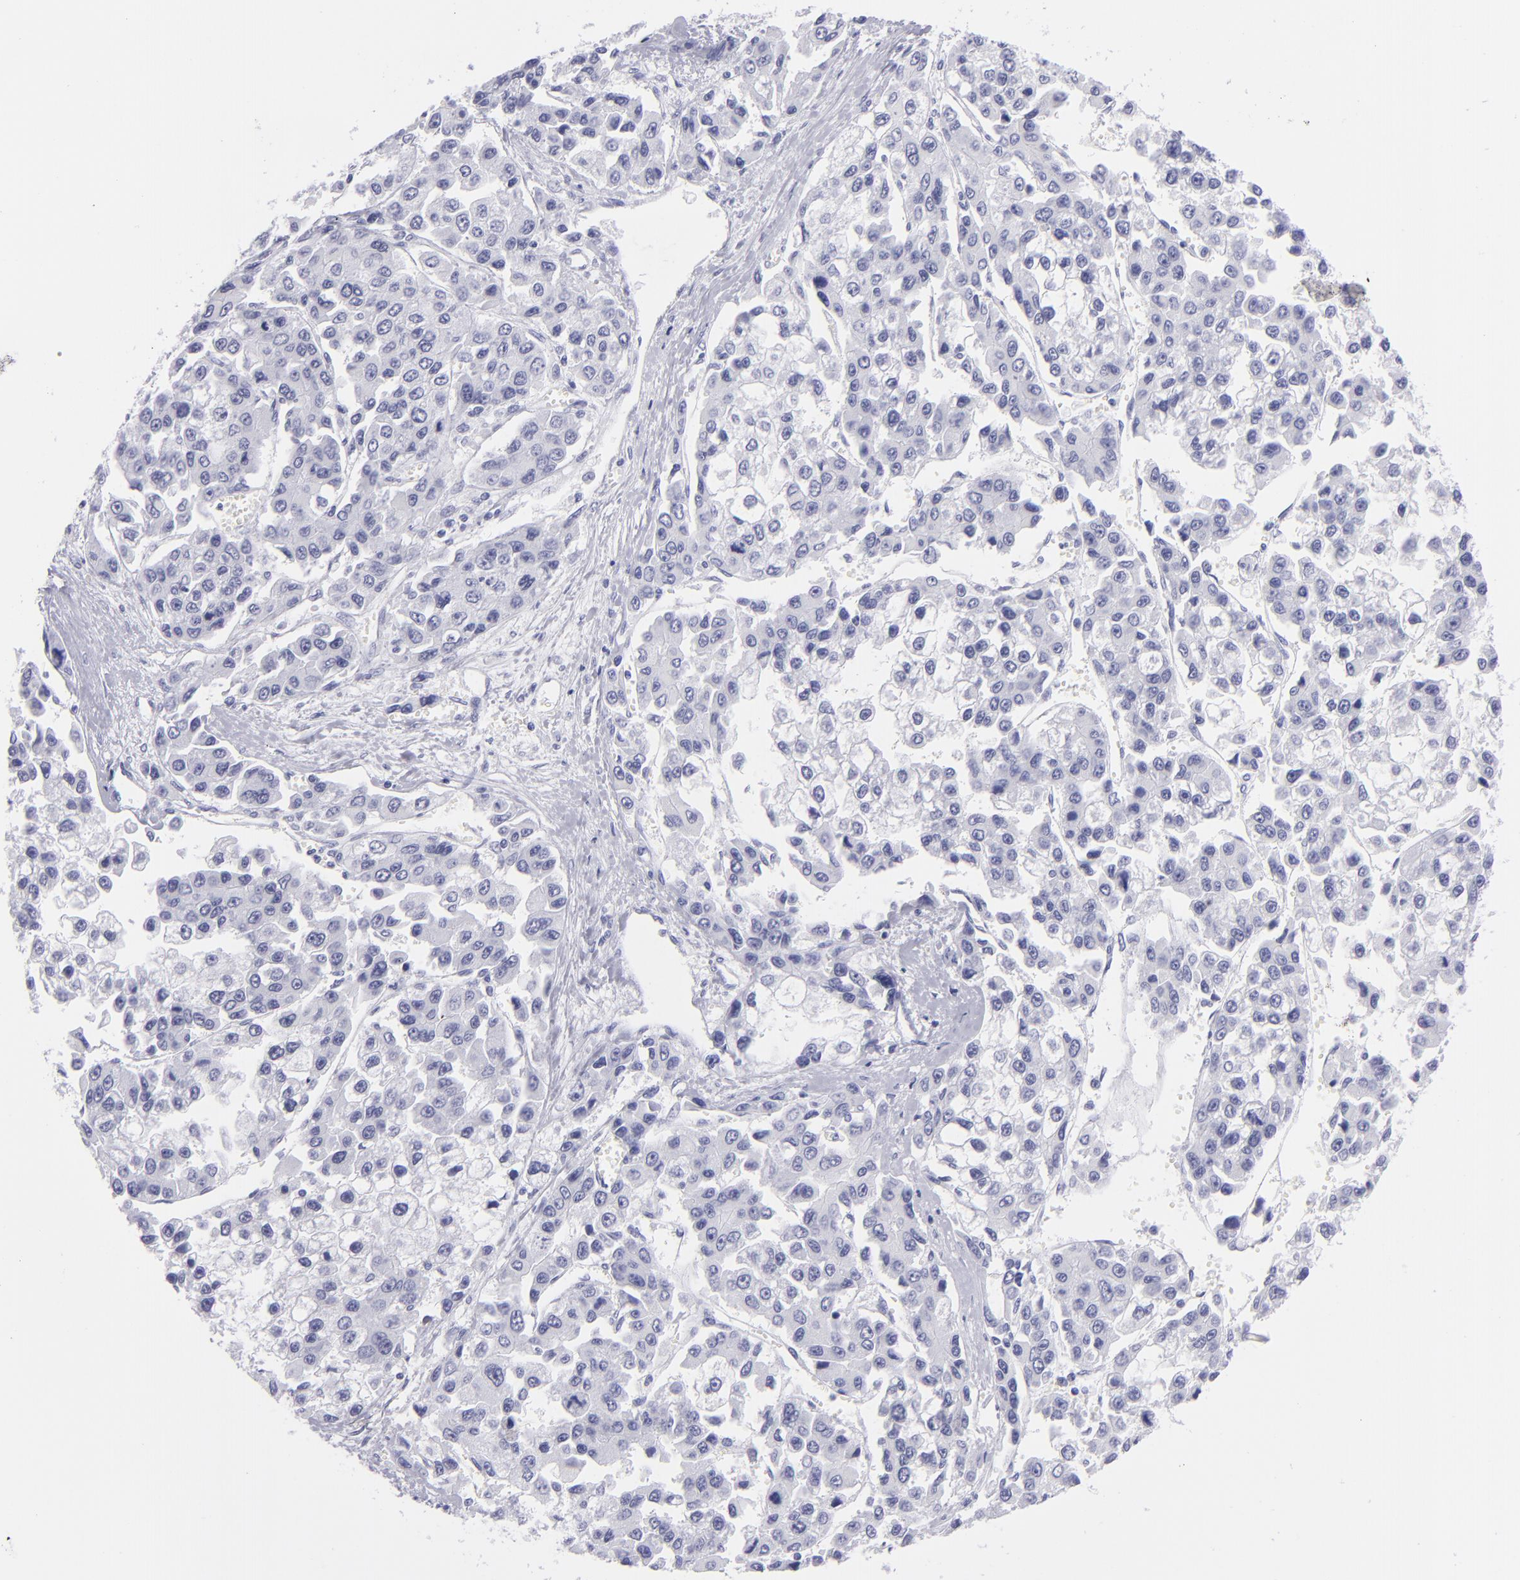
{"staining": {"intensity": "negative", "quantity": "none", "location": "none"}, "tissue": "liver cancer", "cell_type": "Tumor cells", "image_type": "cancer", "snomed": [{"axis": "morphology", "description": "Carcinoma, Hepatocellular, NOS"}, {"axis": "topography", "description": "Liver"}], "caption": "There is no significant staining in tumor cells of hepatocellular carcinoma (liver).", "gene": "PRPH", "patient": {"sex": "female", "age": 66}}